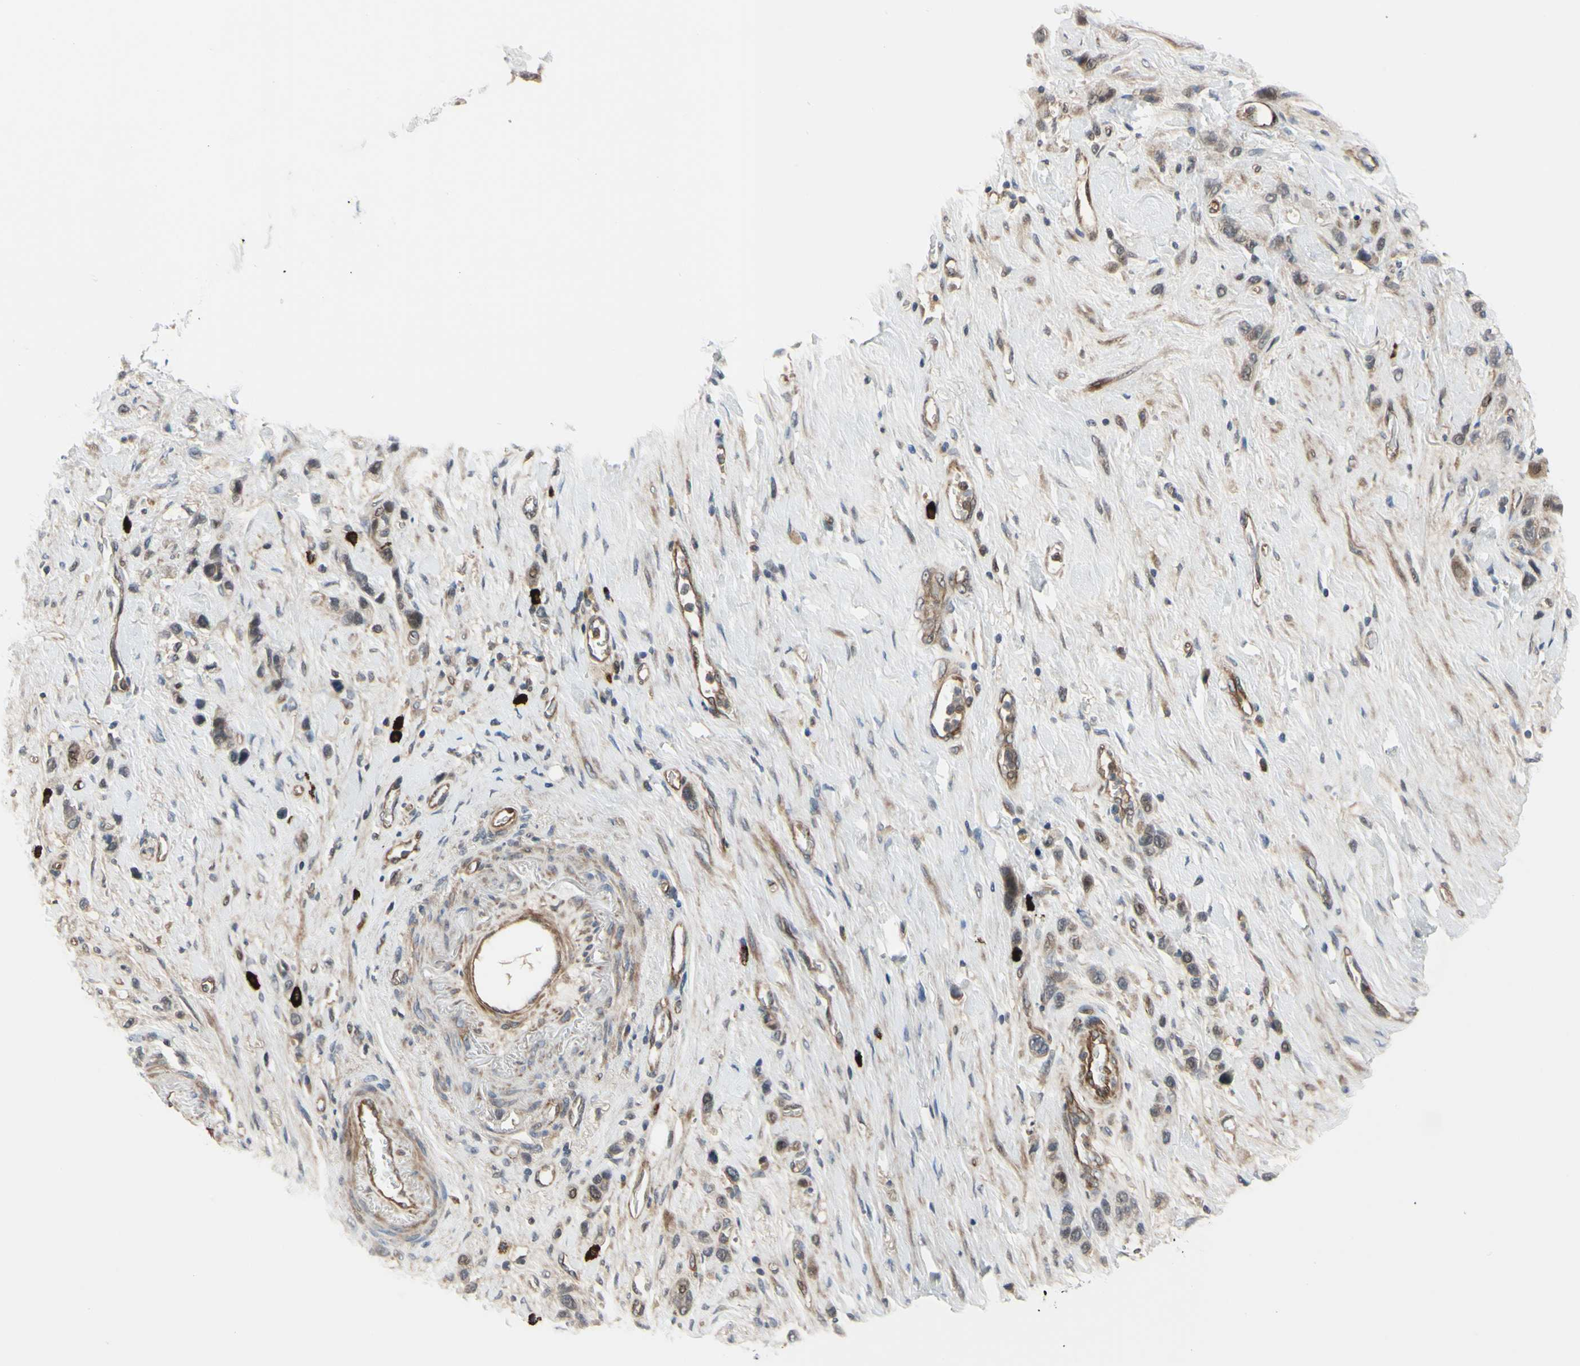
{"staining": {"intensity": "moderate", "quantity": ">75%", "location": "cytoplasmic/membranous,nuclear"}, "tissue": "stomach cancer", "cell_type": "Tumor cells", "image_type": "cancer", "snomed": [{"axis": "morphology", "description": "Normal tissue, NOS"}, {"axis": "morphology", "description": "Adenocarcinoma, NOS"}, {"axis": "morphology", "description": "Adenocarcinoma, High grade"}, {"axis": "topography", "description": "Stomach, upper"}, {"axis": "topography", "description": "Stomach"}], "caption": "Protein staining of stomach cancer (adenocarcinoma) tissue exhibits moderate cytoplasmic/membranous and nuclear expression in about >75% of tumor cells.", "gene": "COMMD9", "patient": {"sex": "female", "age": 65}}